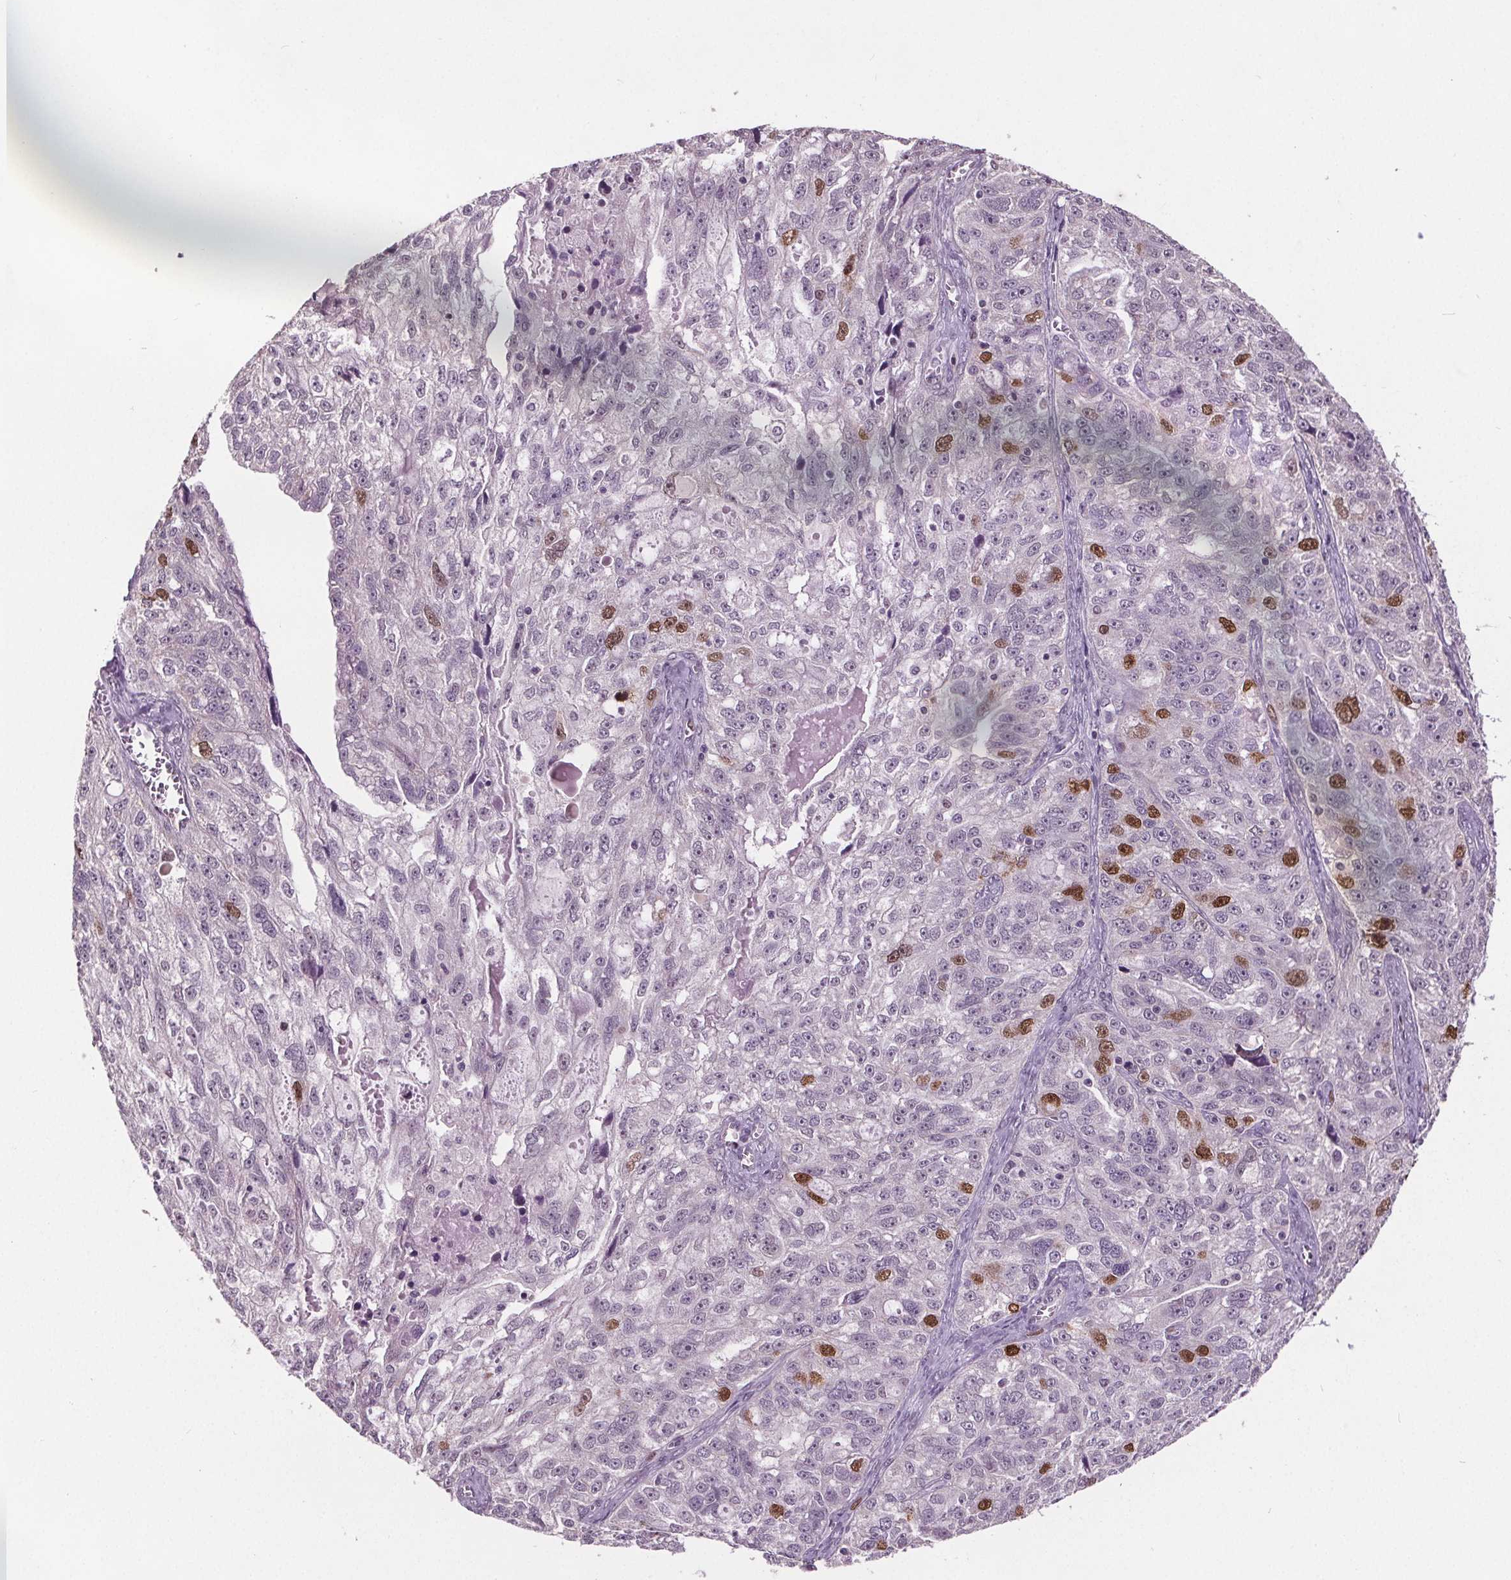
{"staining": {"intensity": "moderate", "quantity": "<25%", "location": "nuclear"}, "tissue": "ovarian cancer", "cell_type": "Tumor cells", "image_type": "cancer", "snomed": [{"axis": "morphology", "description": "Cystadenocarcinoma, serous, NOS"}, {"axis": "topography", "description": "Ovary"}], "caption": "Ovarian cancer stained with immunohistochemistry (IHC) displays moderate nuclear positivity in approximately <25% of tumor cells.", "gene": "CENPF", "patient": {"sex": "female", "age": 51}}